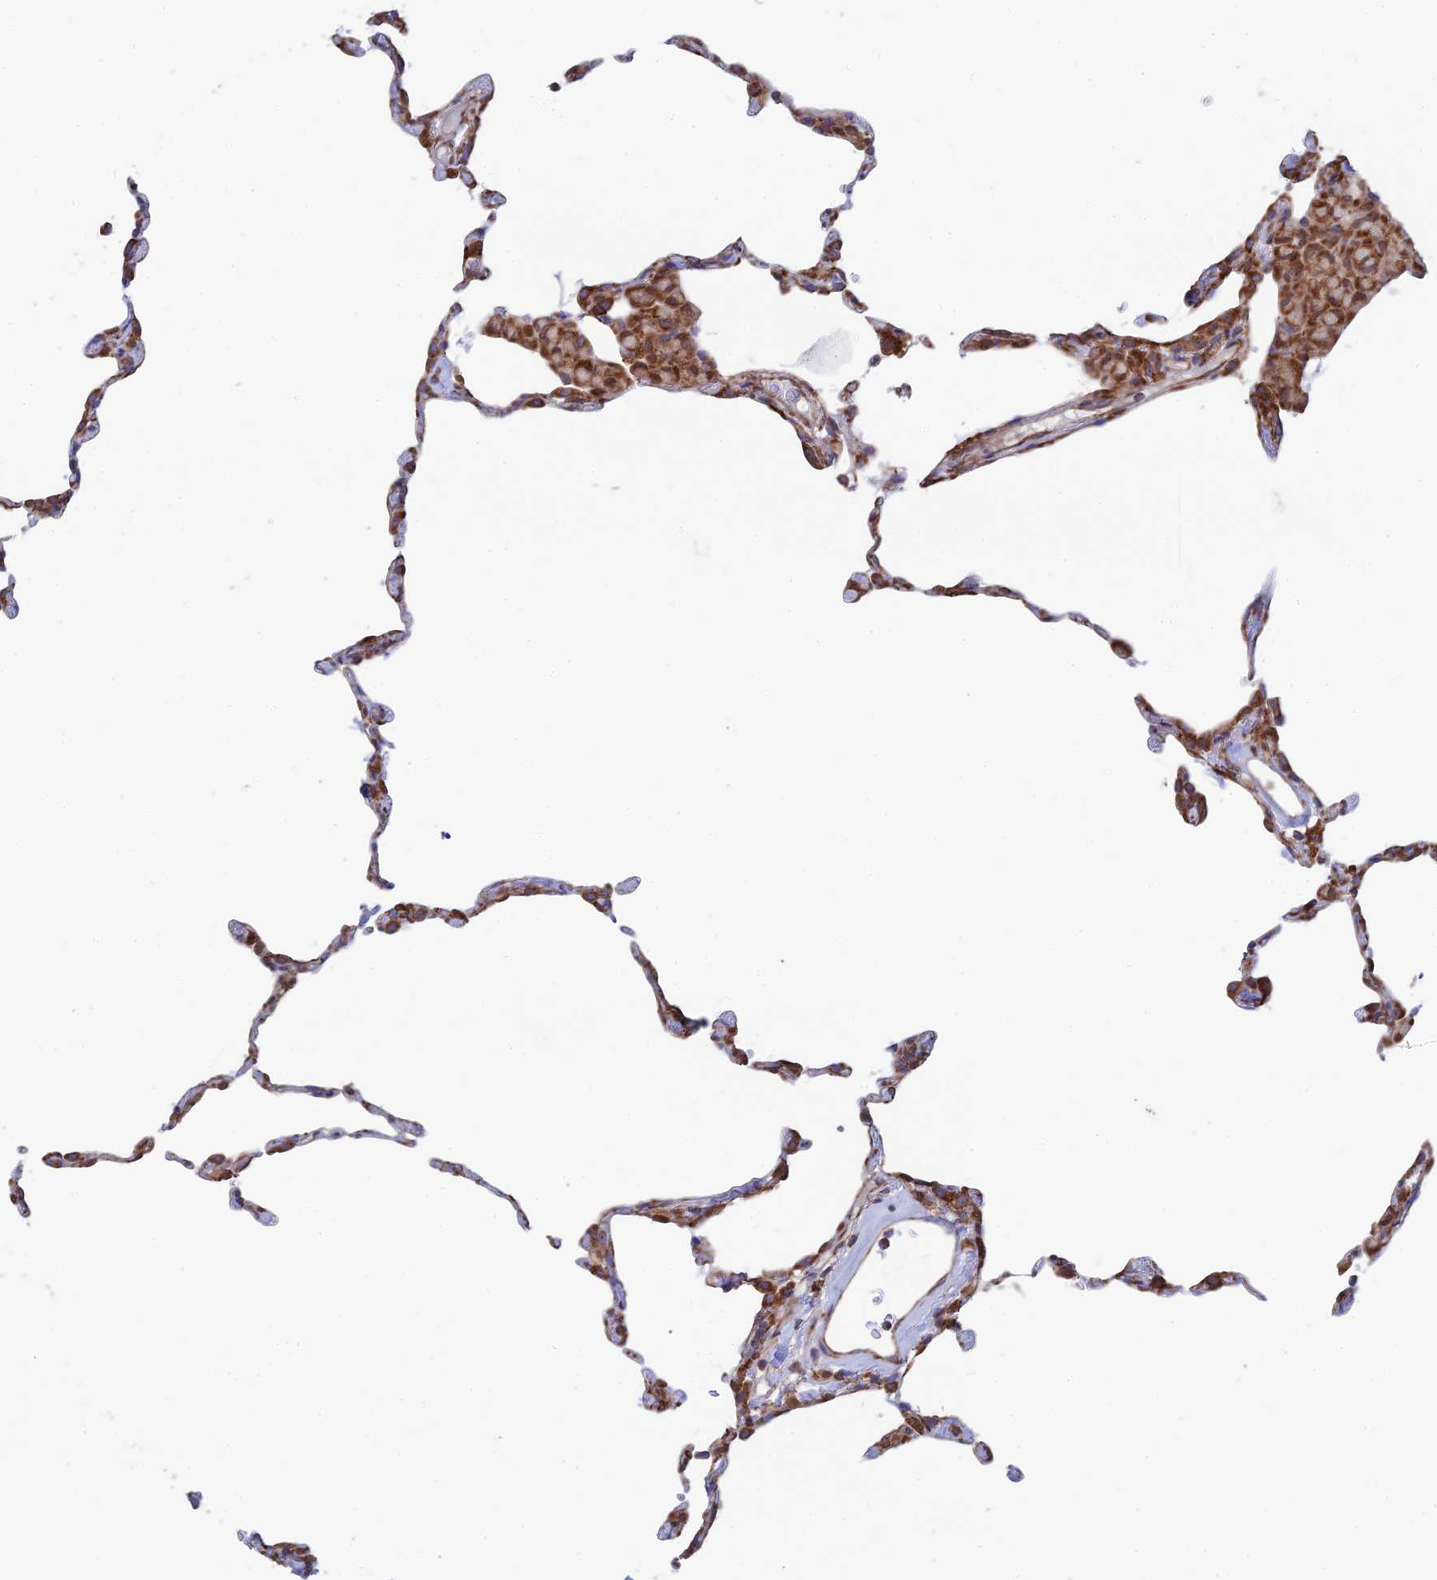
{"staining": {"intensity": "moderate", "quantity": "<25%", "location": "cytoplasmic/membranous"}, "tissue": "lung", "cell_type": "Alveolar cells", "image_type": "normal", "snomed": [{"axis": "morphology", "description": "Normal tissue, NOS"}, {"axis": "topography", "description": "Lung"}], "caption": "Unremarkable lung demonstrates moderate cytoplasmic/membranous staining in approximately <25% of alveolar cells, visualized by immunohistochemistry. The staining was performed using DAB, with brown indicating positive protein expression. Nuclei are stained blue with hematoxylin.", "gene": "CCDC69", "patient": {"sex": "female", "age": 57}}